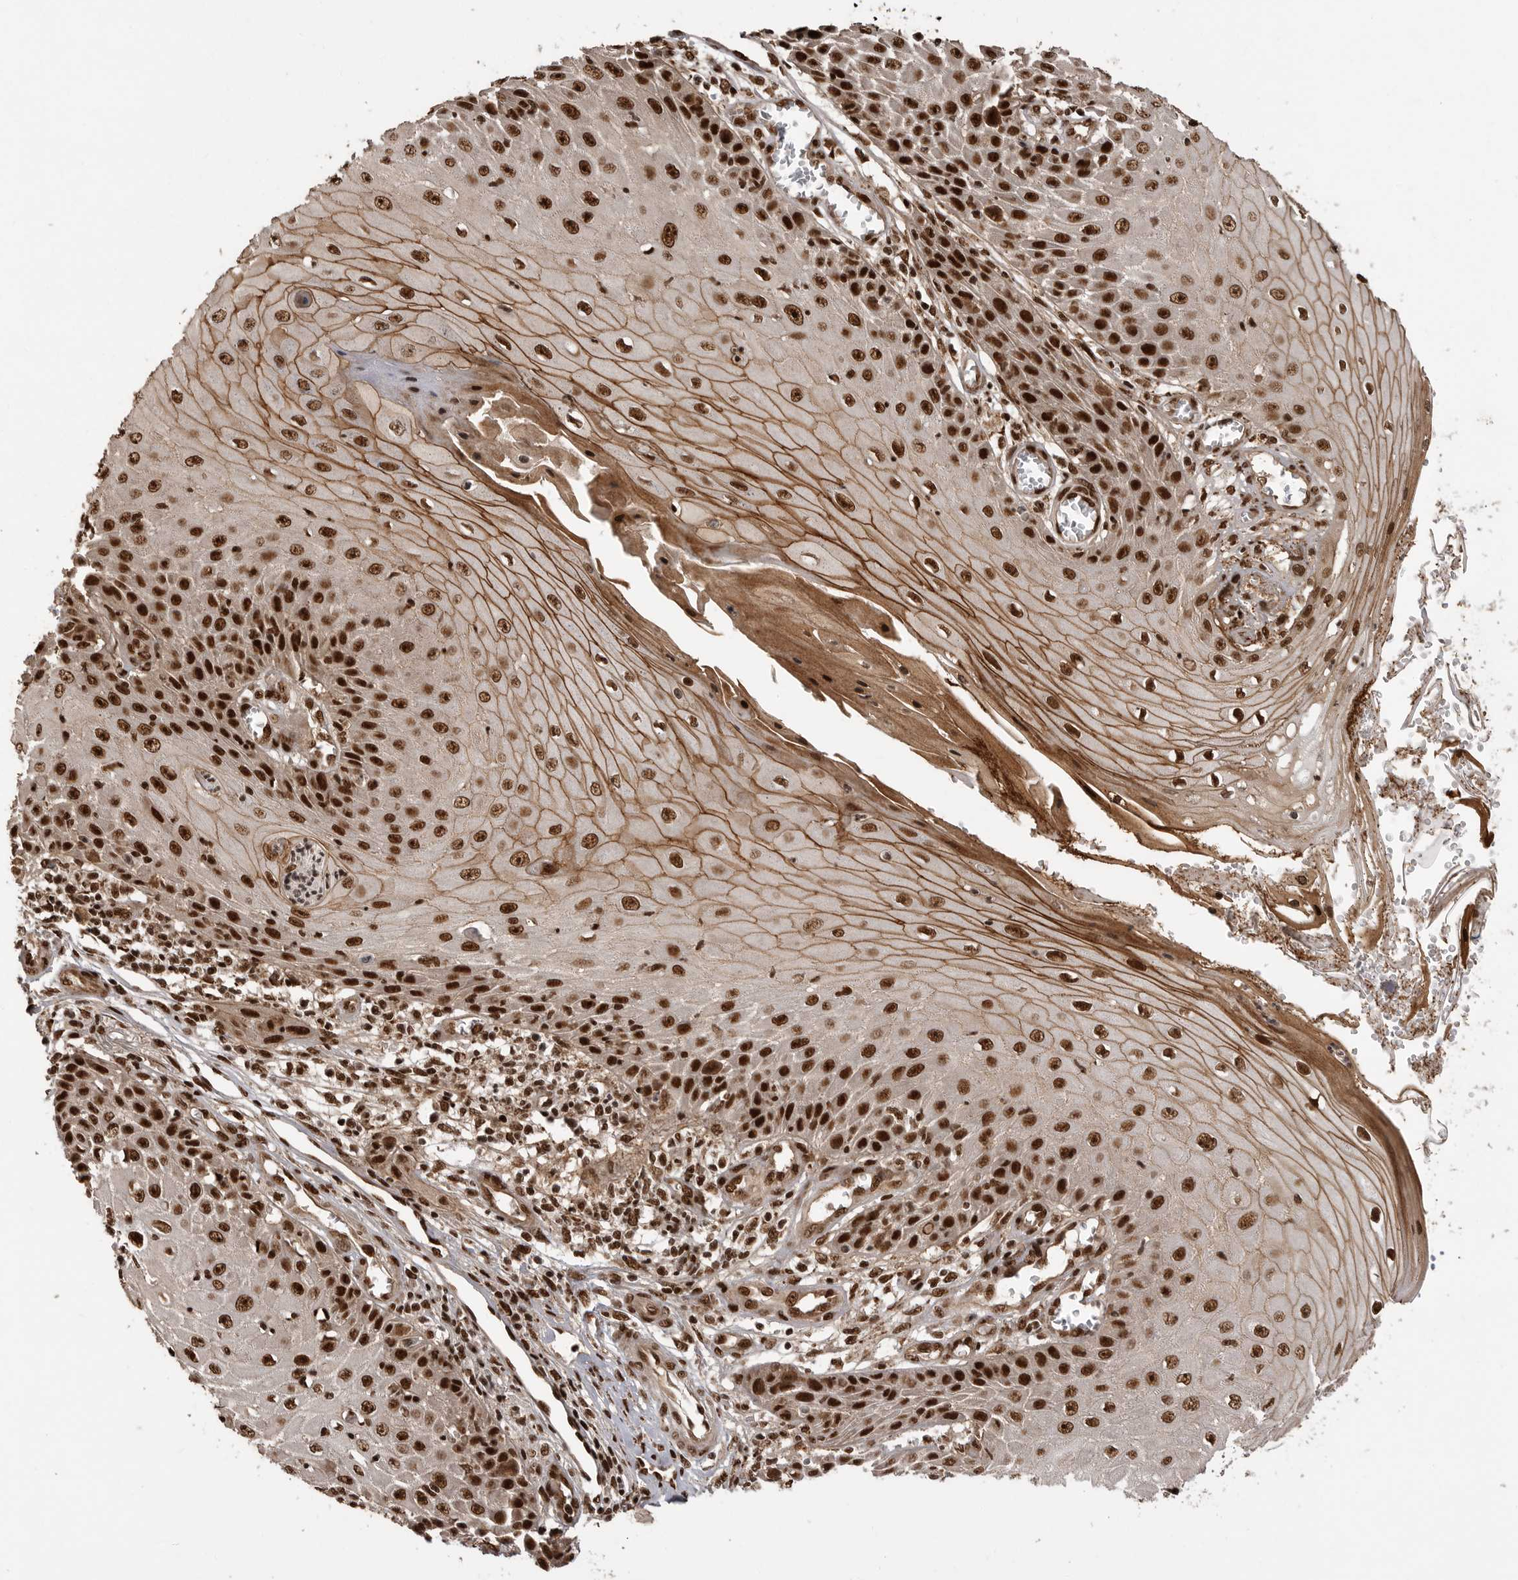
{"staining": {"intensity": "strong", "quantity": ">75%", "location": "nuclear"}, "tissue": "skin cancer", "cell_type": "Tumor cells", "image_type": "cancer", "snomed": [{"axis": "morphology", "description": "Squamous cell carcinoma, NOS"}, {"axis": "topography", "description": "Skin"}], "caption": "A micrograph showing strong nuclear expression in approximately >75% of tumor cells in skin cancer (squamous cell carcinoma), as visualized by brown immunohistochemical staining.", "gene": "PPP1R8", "patient": {"sex": "female", "age": 73}}